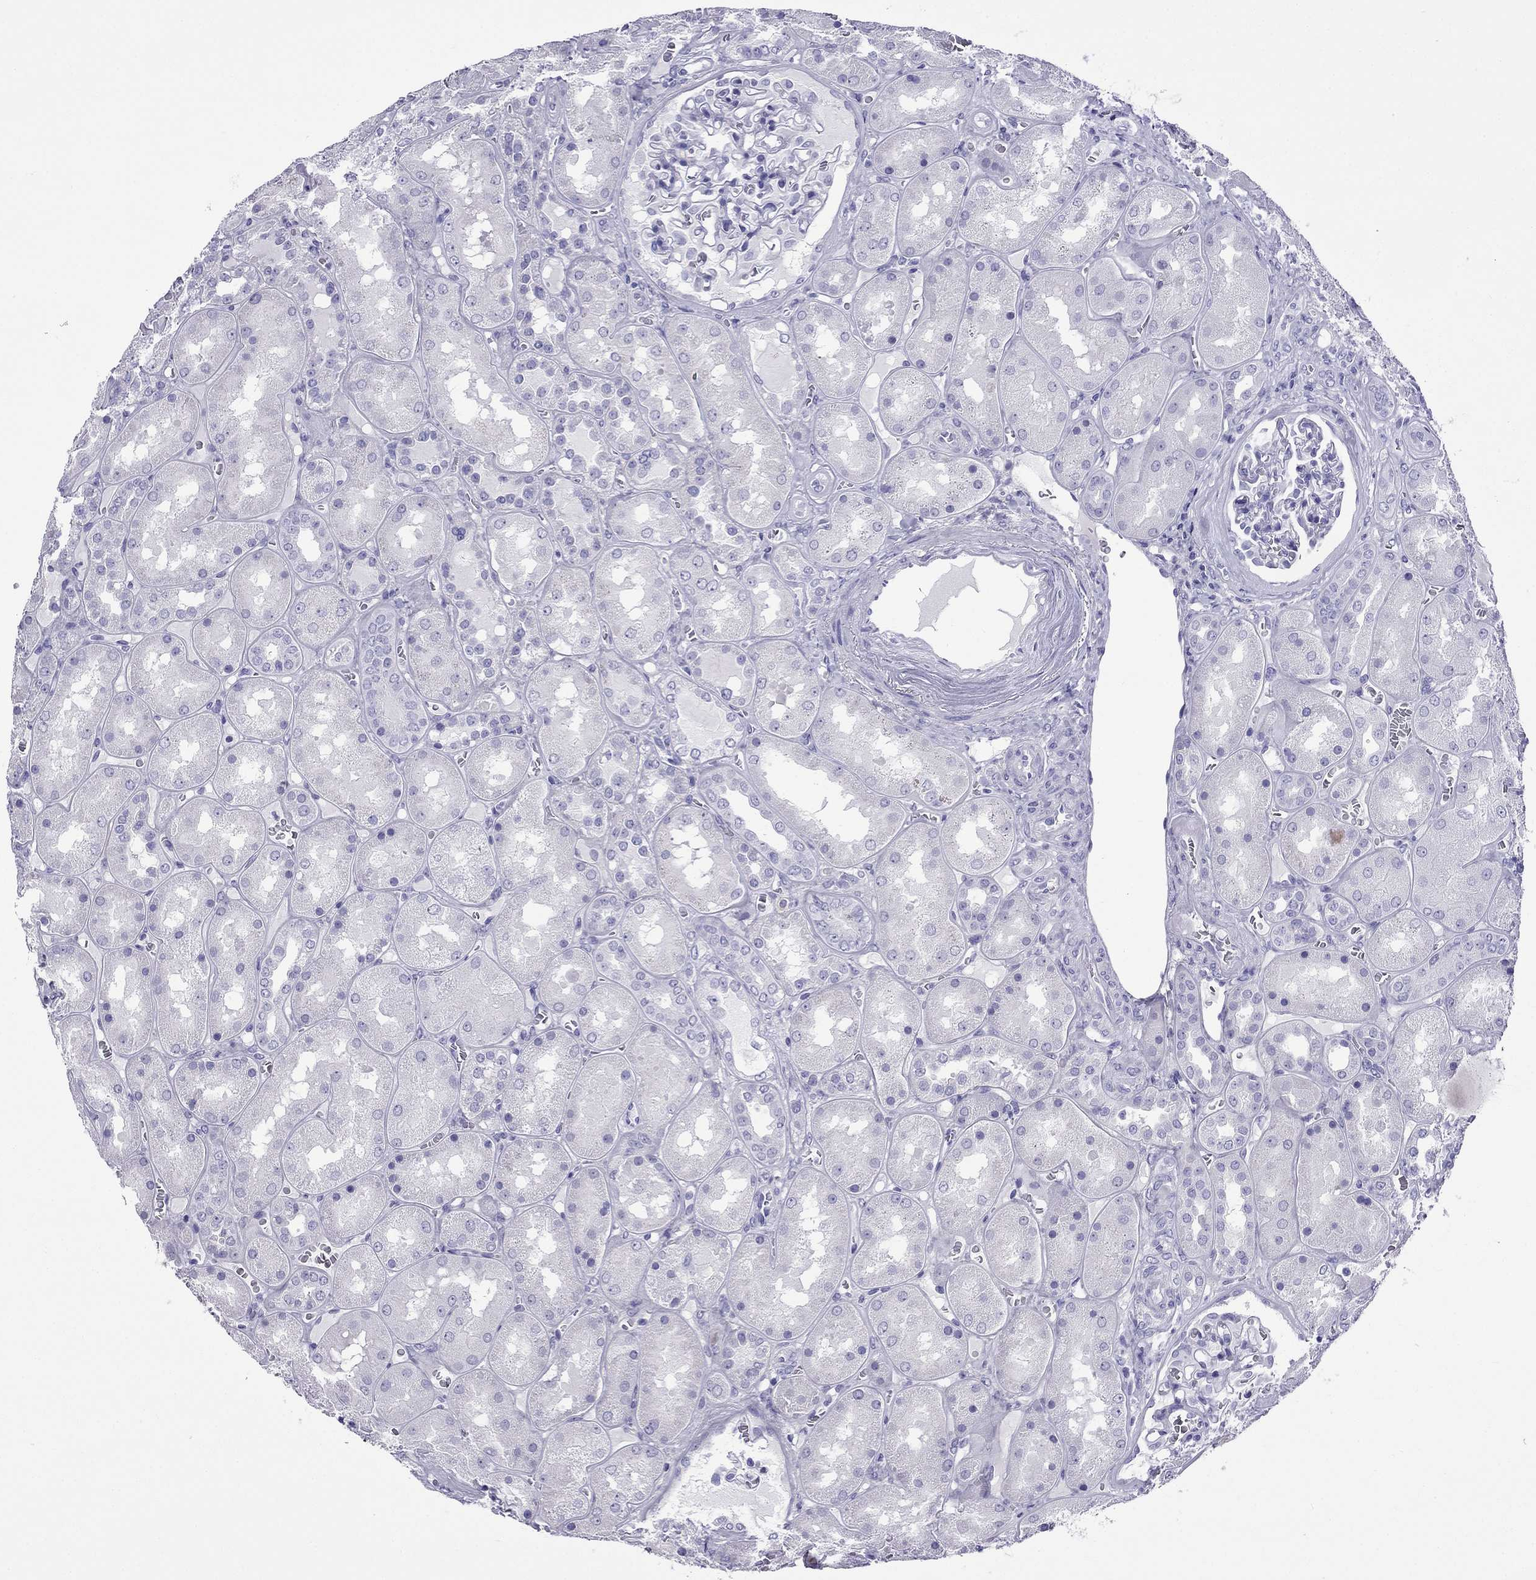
{"staining": {"intensity": "negative", "quantity": "none", "location": "none"}, "tissue": "kidney", "cell_type": "Cells in glomeruli", "image_type": "normal", "snomed": [{"axis": "morphology", "description": "Normal tissue, NOS"}, {"axis": "topography", "description": "Kidney"}], "caption": "This is an immunohistochemistry (IHC) image of benign kidney. There is no expression in cells in glomeruli.", "gene": "ARR3", "patient": {"sex": "male", "age": 73}}